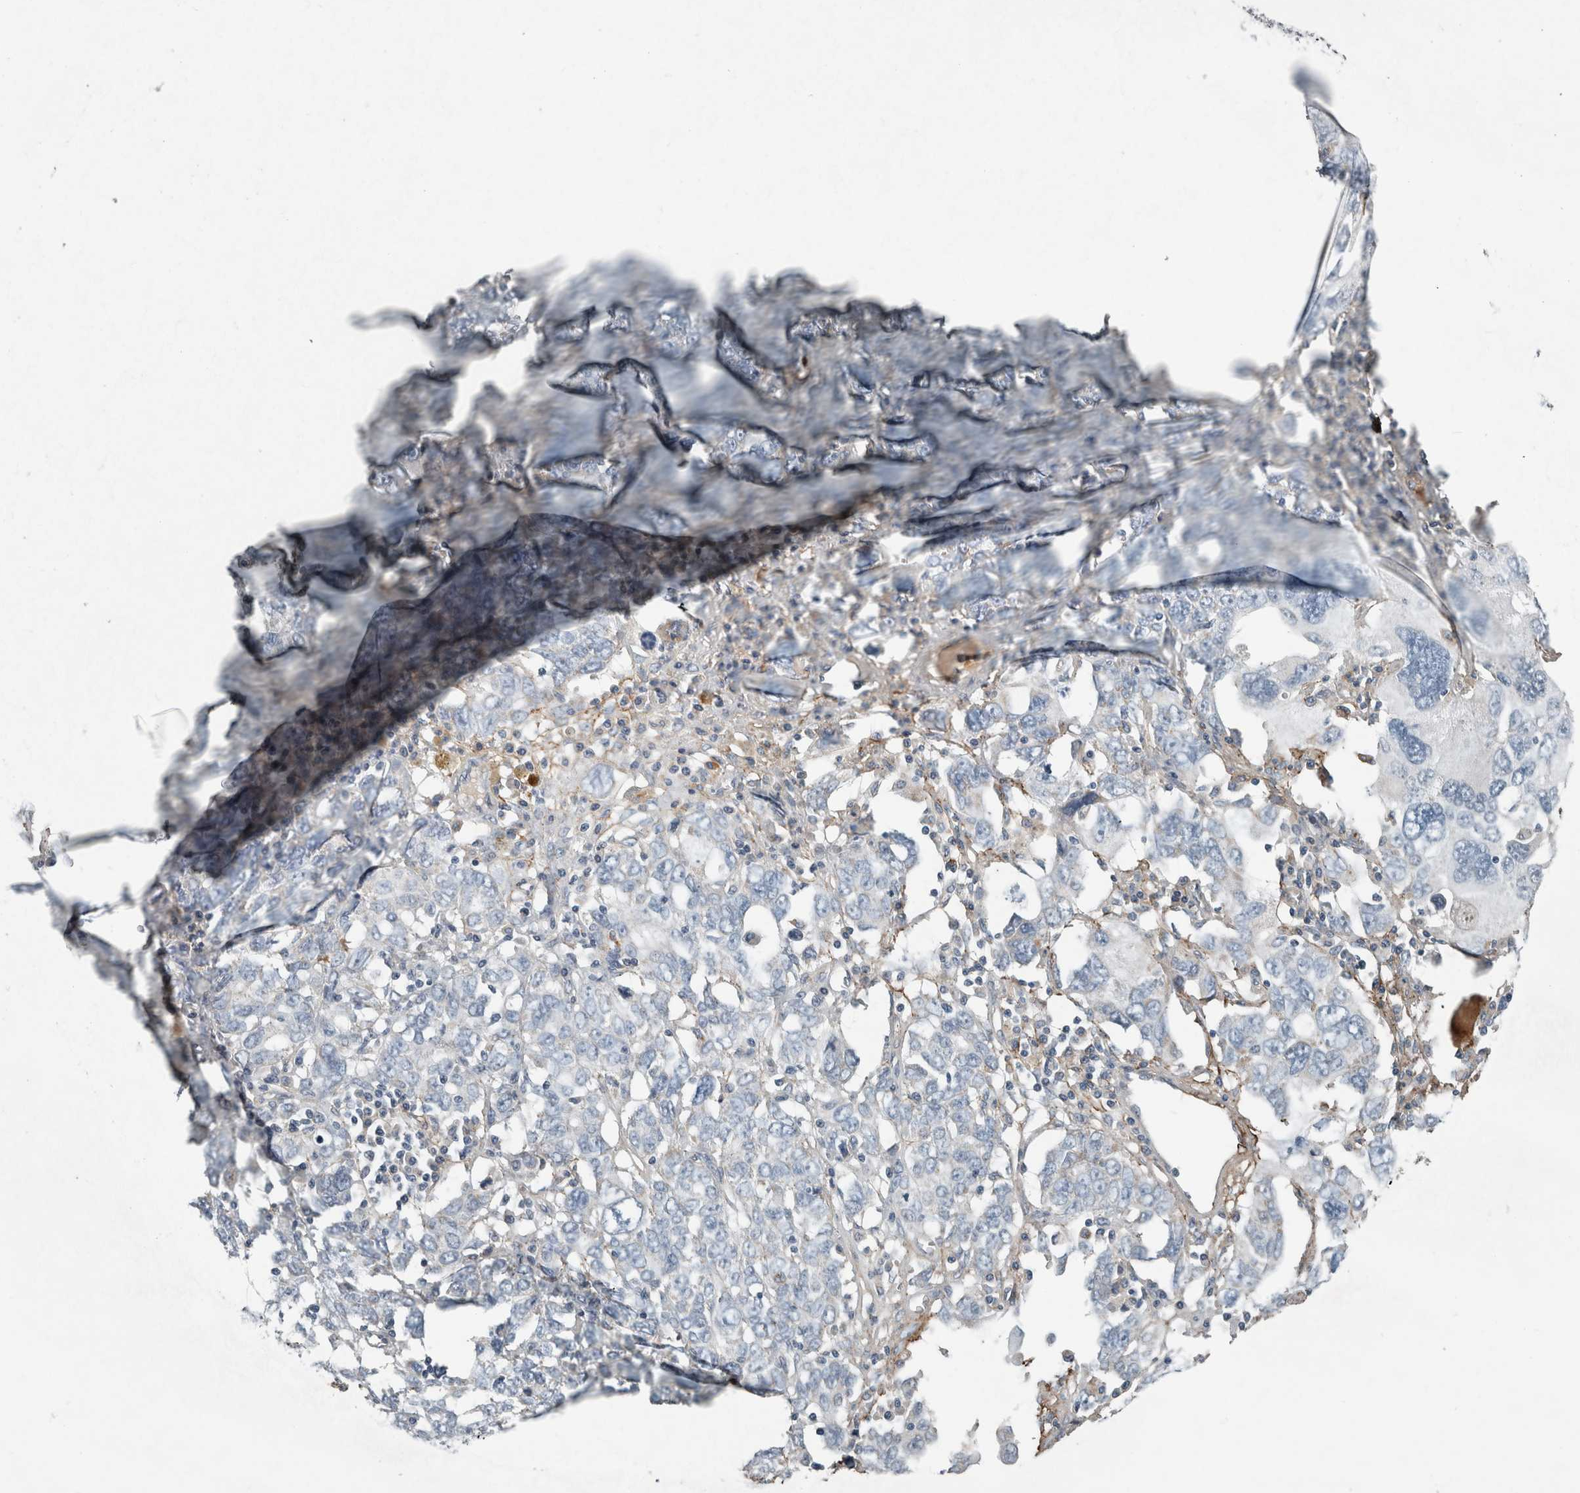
{"staining": {"intensity": "negative", "quantity": "none", "location": "none"}, "tissue": "ovarian cancer", "cell_type": "Tumor cells", "image_type": "cancer", "snomed": [{"axis": "morphology", "description": "Carcinoma, endometroid"}, {"axis": "topography", "description": "Ovary"}], "caption": "Ovarian cancer stained for a protein using immunohistochemistry (IHC) exhibits no expression tumor cells.", "gene": "FN1", "patient": {"sex": "female", "age": 62}}